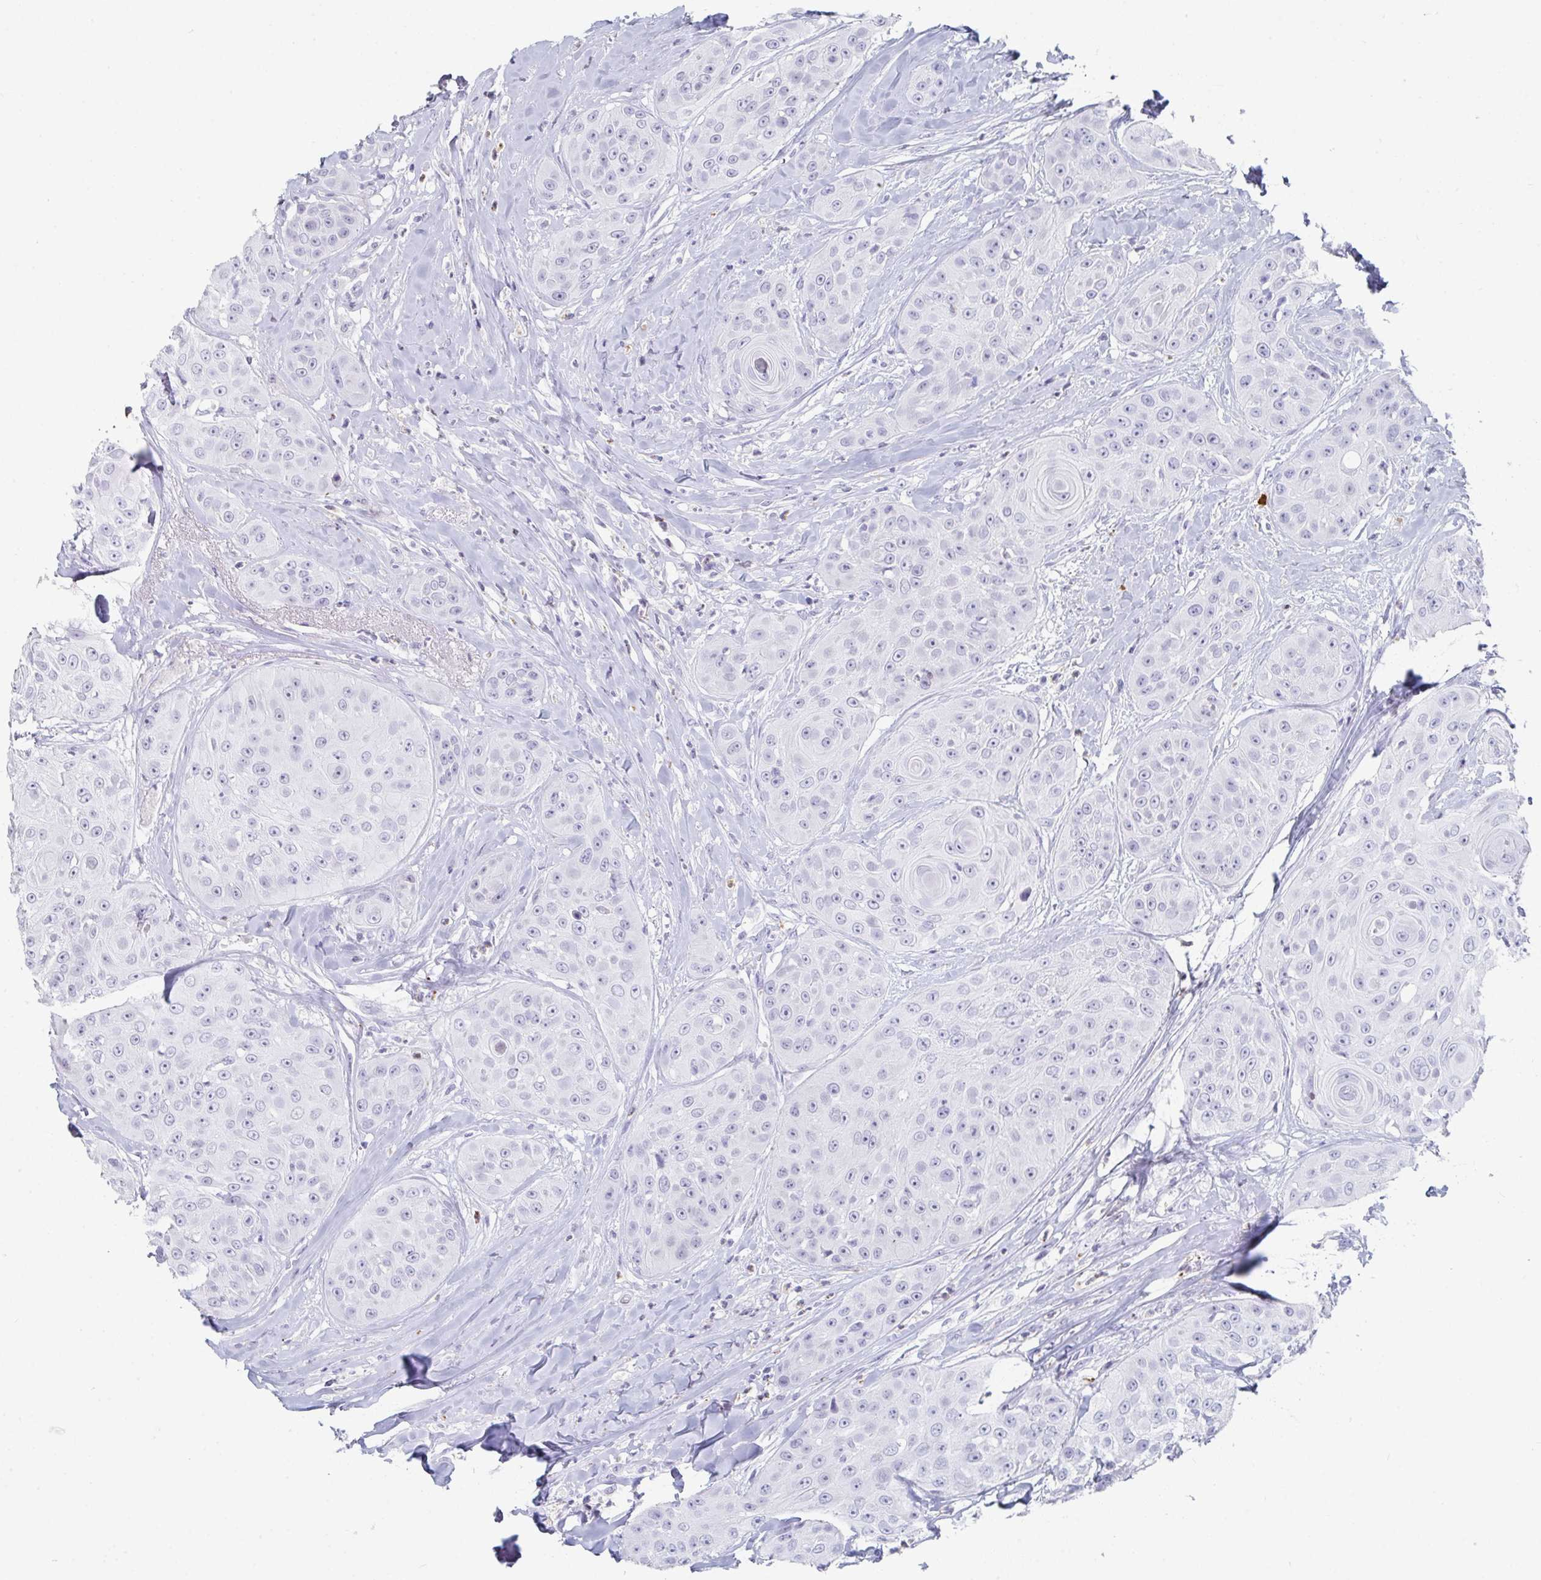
{"staining": {"intensity": "negative", "quantity": "none", "location": "none"}, "tissue": "head and neck cancer", "cell_type": "Tumor cells", "image_type": "cancer", "snomed": [{"axis": "morphology", "description": "Squamous cell carcinoma, NOS"}, {"axis": "topography", "description": "Head-Neck"}], "caption": "Tumor cells are negative for protein expression in human head and neck squamous cell carcinoma. (Stains: DAB immunohistochemistry (IHC) with hematoxylin counter stain, Microscopy: brightfield microscopy at high magnification).", "gene": "RUBCN", "patient": {"sex": "male", "age": 83}}